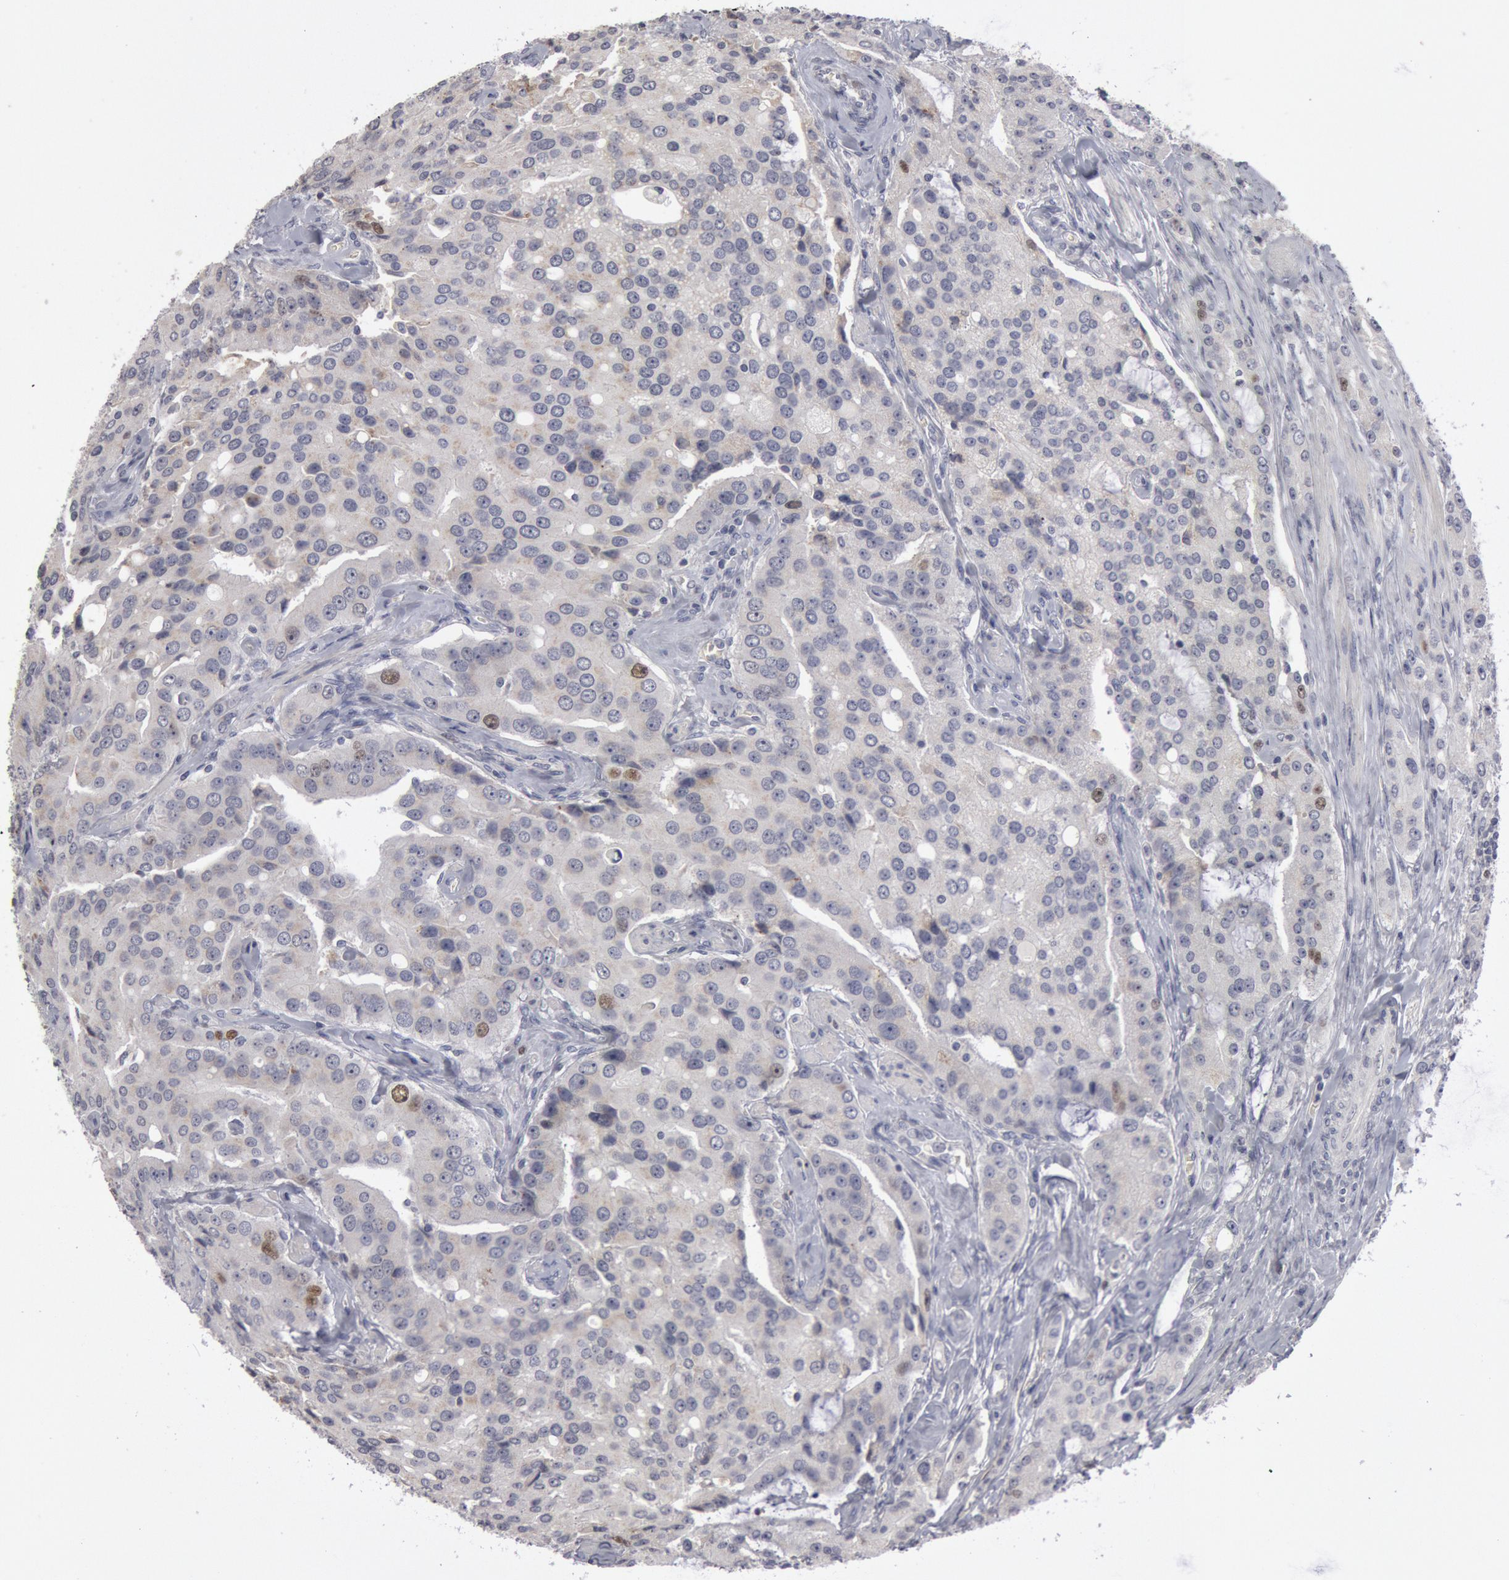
{"staining": {"intensity": "weak", "quantity": "<25%", "location": "nuclear"}, "tissue": "prostate cancer", "cell_type": "Tumor cells", "image_type": "cancer", "snomed": [{"axis": "morphology", "description": "Adenocarcinoma, Medium grade"}, {"axis": "topography", "description": "Prostate"}], "caption": "Prostate cancer (adenocarcinoma (medium-grade)) stained for a protein using IHC demonstrates no staining tumor cells.", "gene": "WDHD1", "patient": {"sex": "male", "age": 72}}